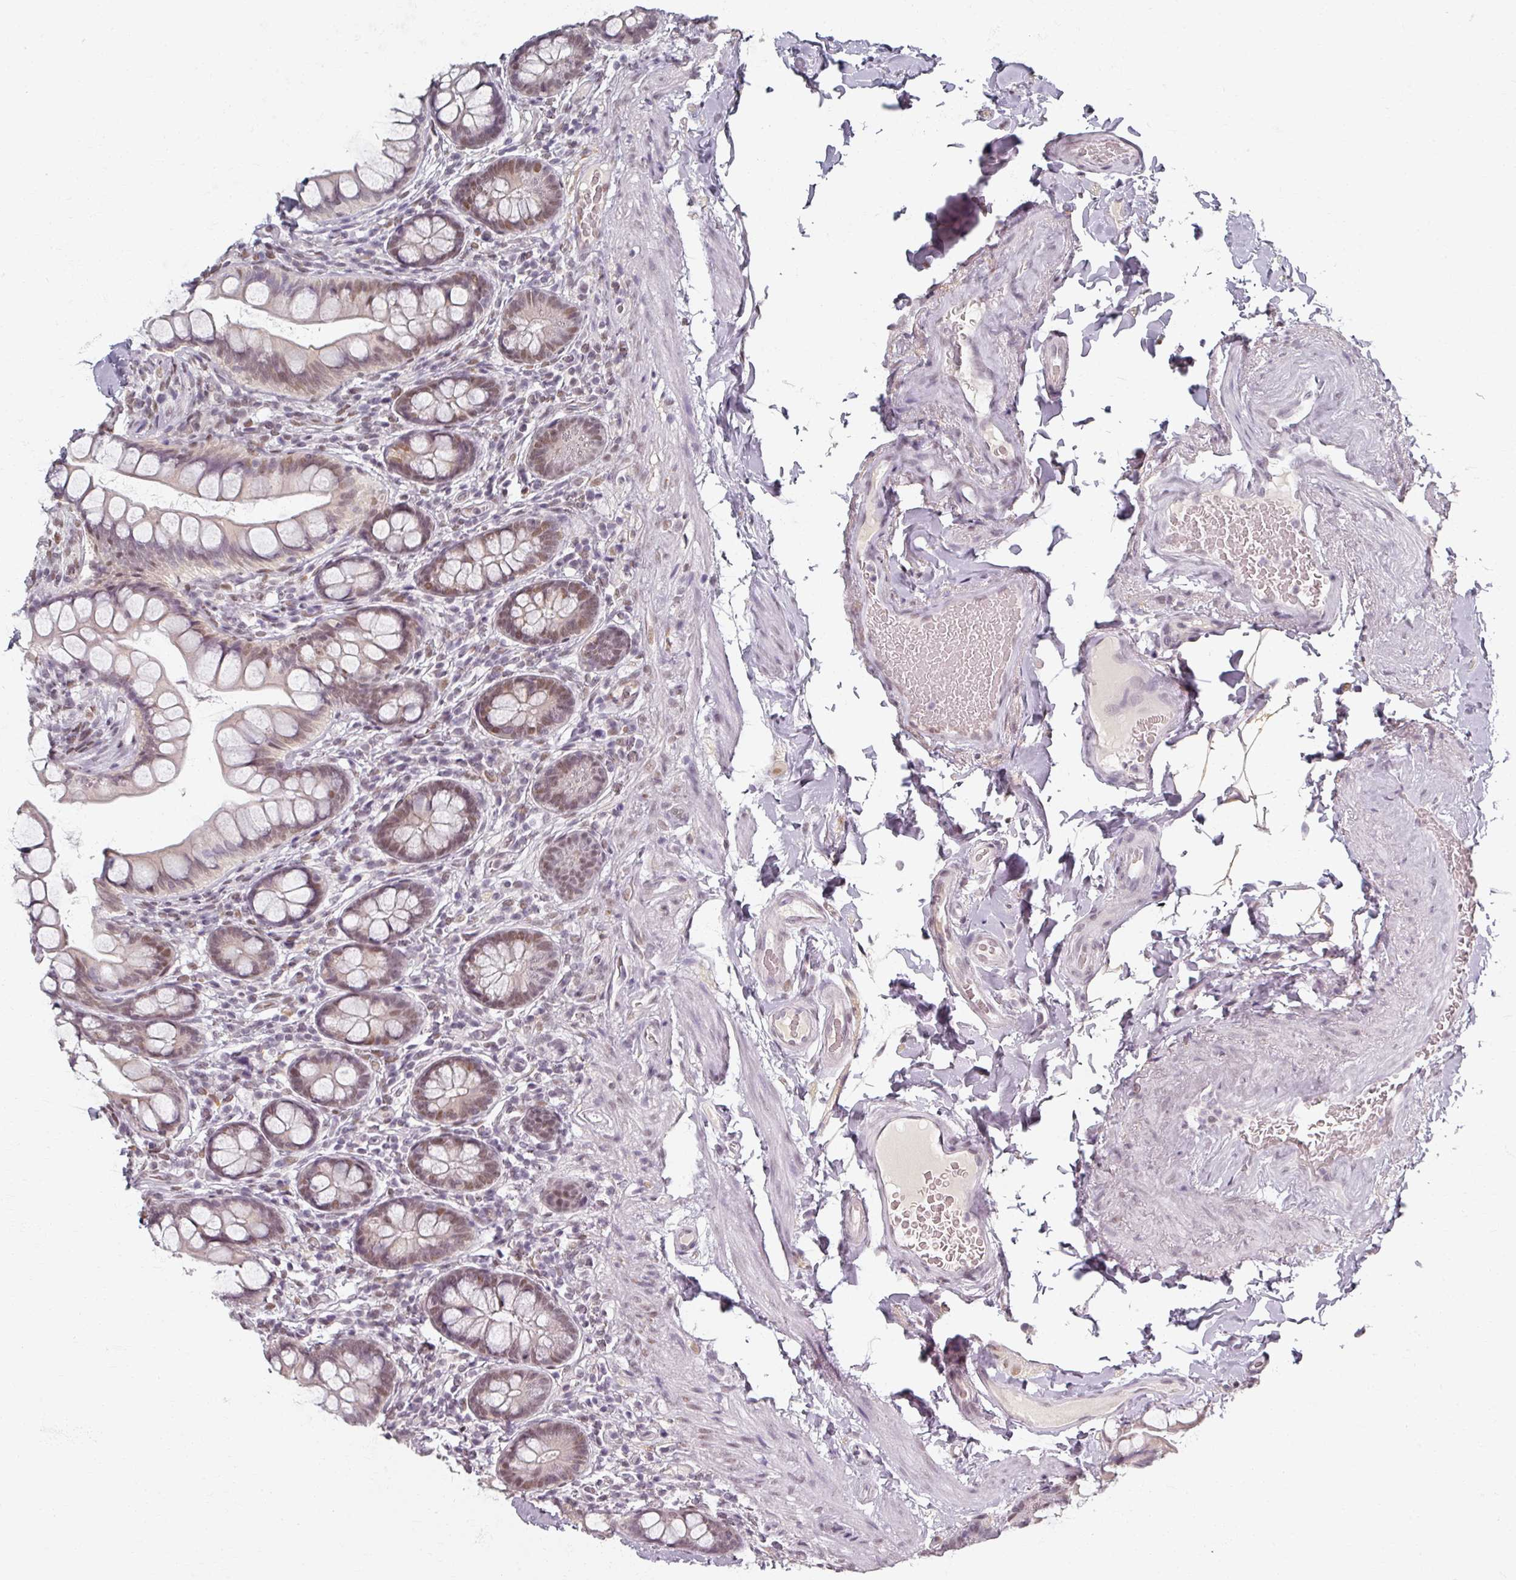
{"staining": {"intensity": "moderate", "quantity": ">75%", "location": "nuclear"}, "tissue": "small intestine", "cell_type": "Glandular cells", "image_type": "normal", "snomed": [{"axis": "morphology", "description": "Normal tissue, NOS"}, {"axis": "topography", "description": "Small intestine"}], "caption": "Protein analysis of normal small intestine exhibits moderate nuclear expression in about >75% of glandular cells.", "gene": "RIPOR3", "patient": {"sex": "male", "age": 70}}